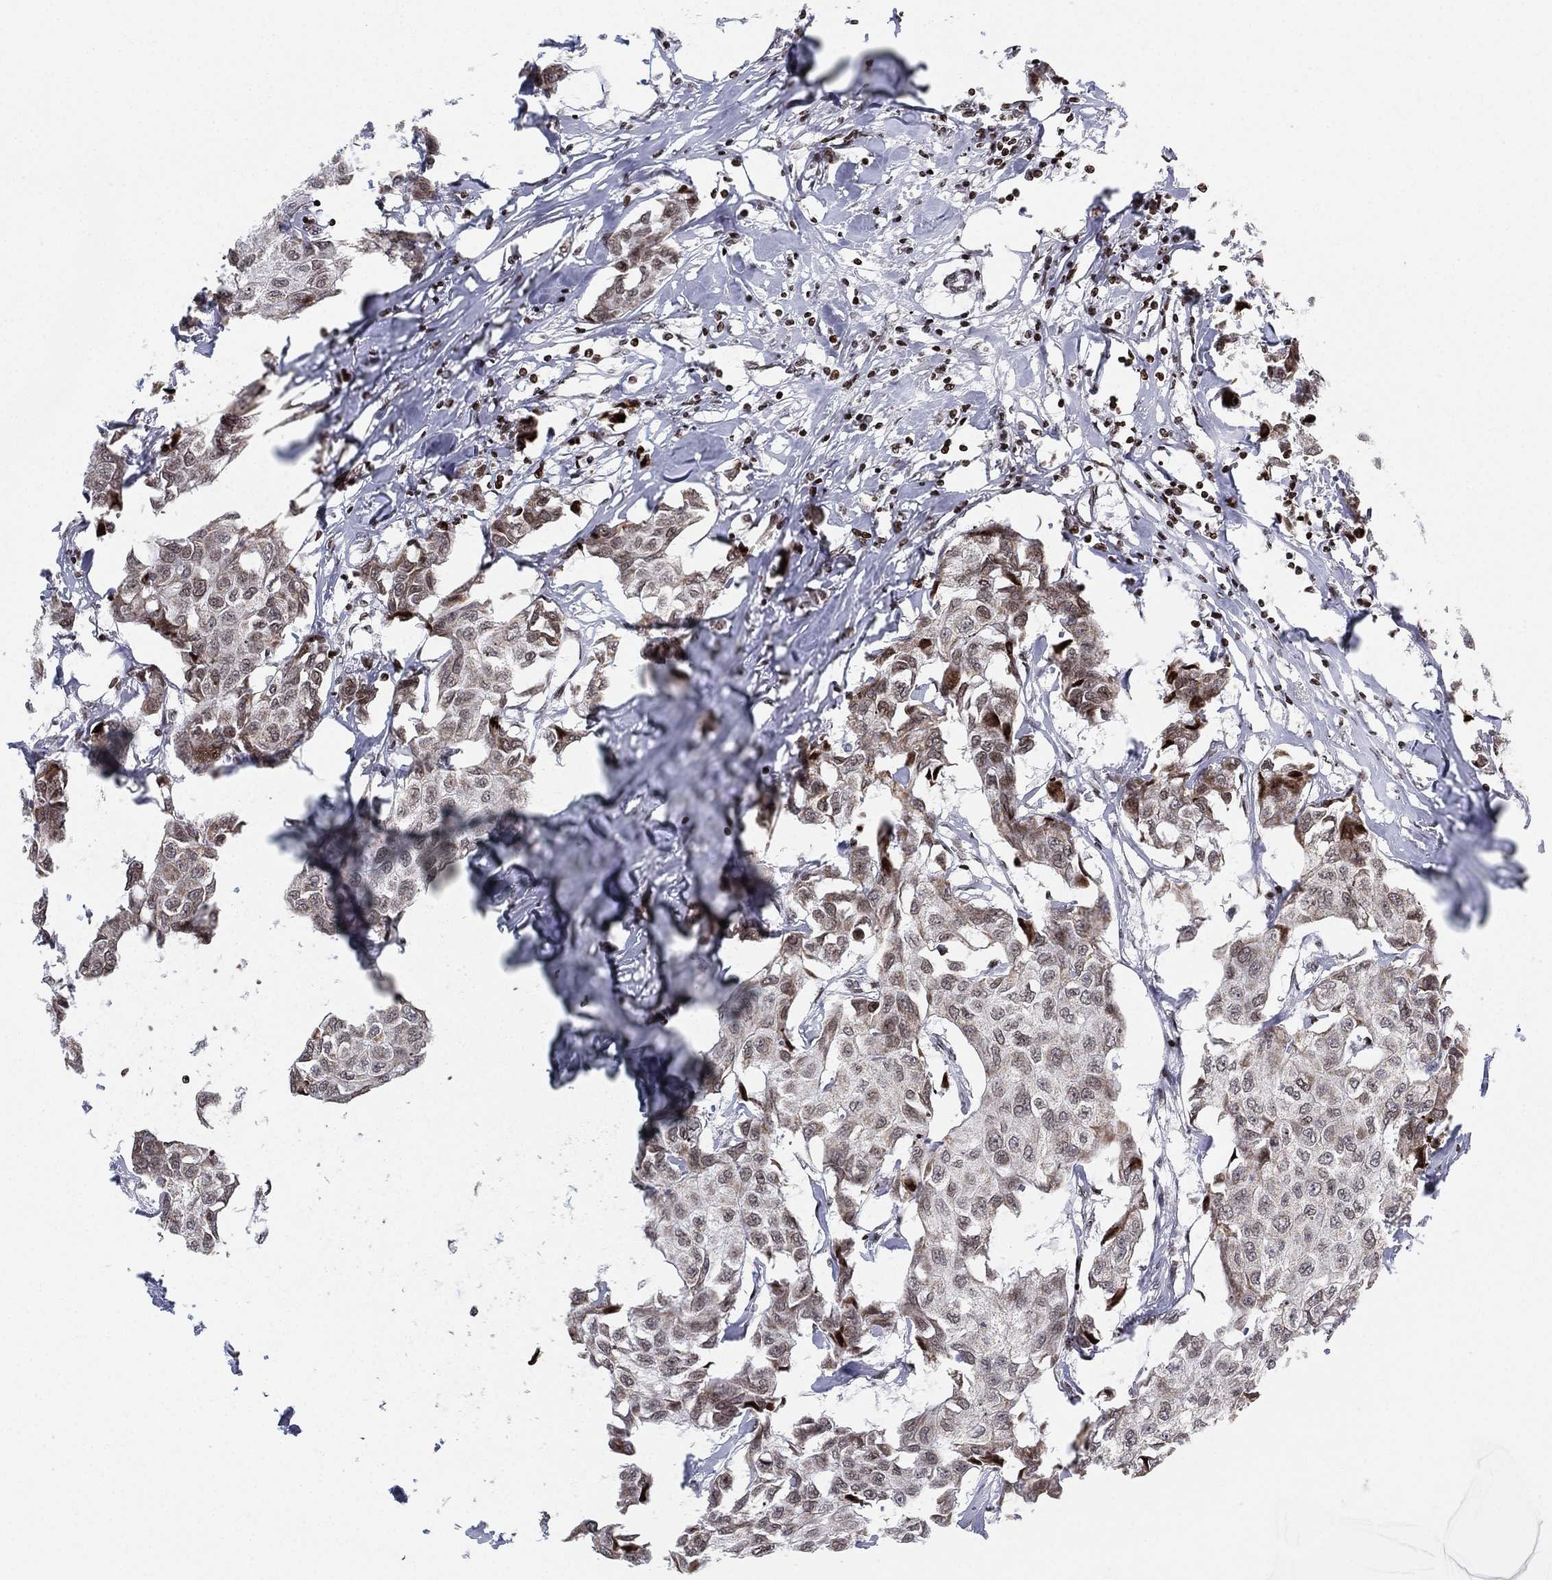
{"staining": {"intensity": "weak", "quantity": "<25%", "location": "nuclear"}, "tissue": "breast cancer", "cell_type": "Tumor cells", "image_type": "cancer", "snomed": [{"axis": "morphology", "description": "Duct carcinoma"}, {"axis": "topography", "description": "Breast"}], "caption": "Tumor cells are negative for protein expression in human breast cancer (invasive ductal carcinoma). (DAB (3,3'-diaminobenzidine) immunohistochemistry (IHC), high magnification).", "gene": "MFSD14A", "patient": {"sex": "female", "age": 80}}